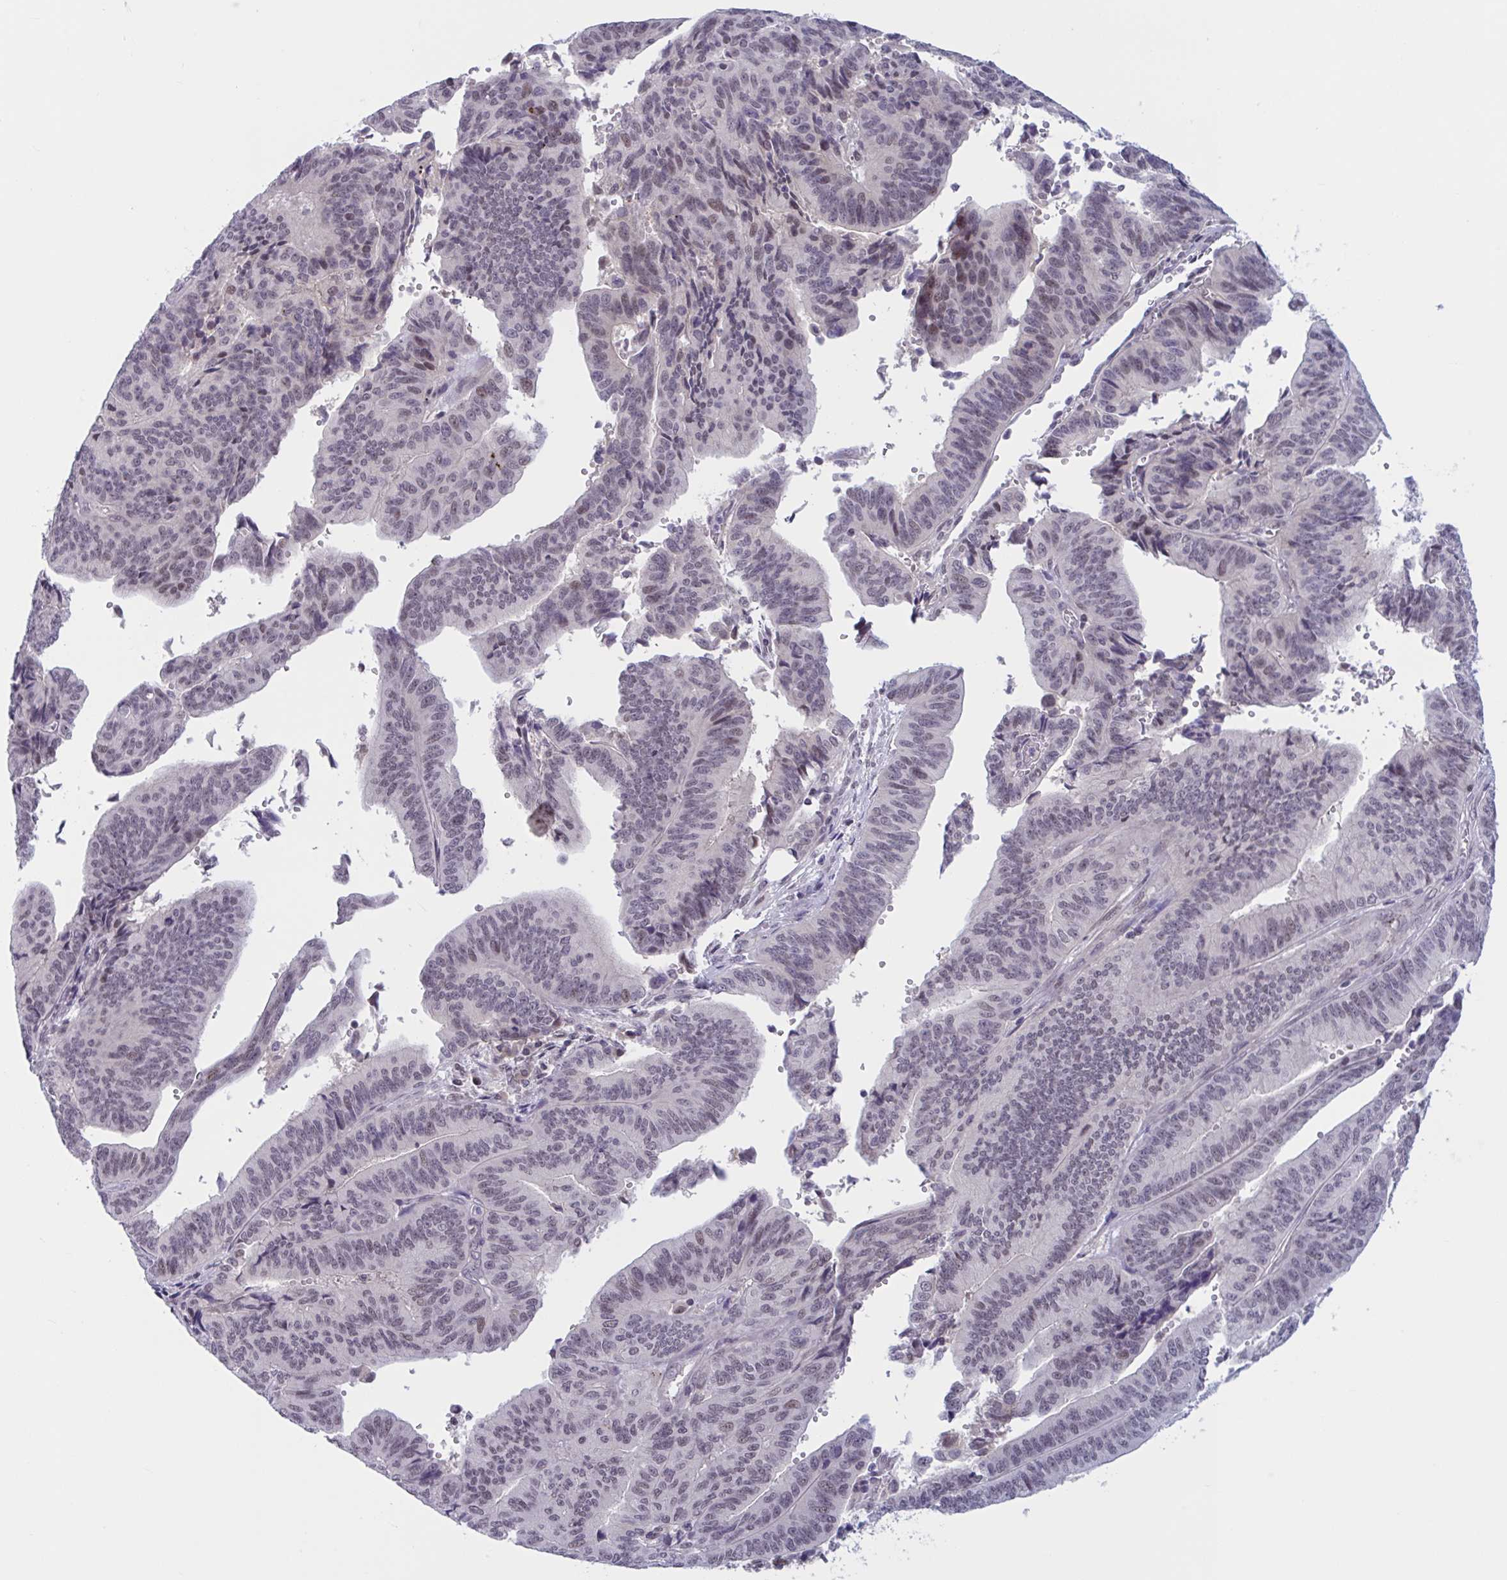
{"staining": {"intensity": "weak", "quantity": "<25%", "location": "nuclear"}, "tissue": "endometrial cancer", "cell_type": "Tumor cells", "image_type": "cancer", "snomed": [{"axis": "morphology", "description": "Adenocarcinoma, NOS"}, {"axis": "topography", "description": "Endometrium"}], "caption": "Immunohistochemistry micrograph of neoplastic tissue: human endometrial cancer stained with DAB displays no significant protein expression in tumor cells. The staining is performed using DAB (3,3'-diaminobenzidine) brown chromogen with nuclei counter-stained in using hematoxylin.", "gene": "TTC7B", "patient": {"sex": "female", "age": 65}}